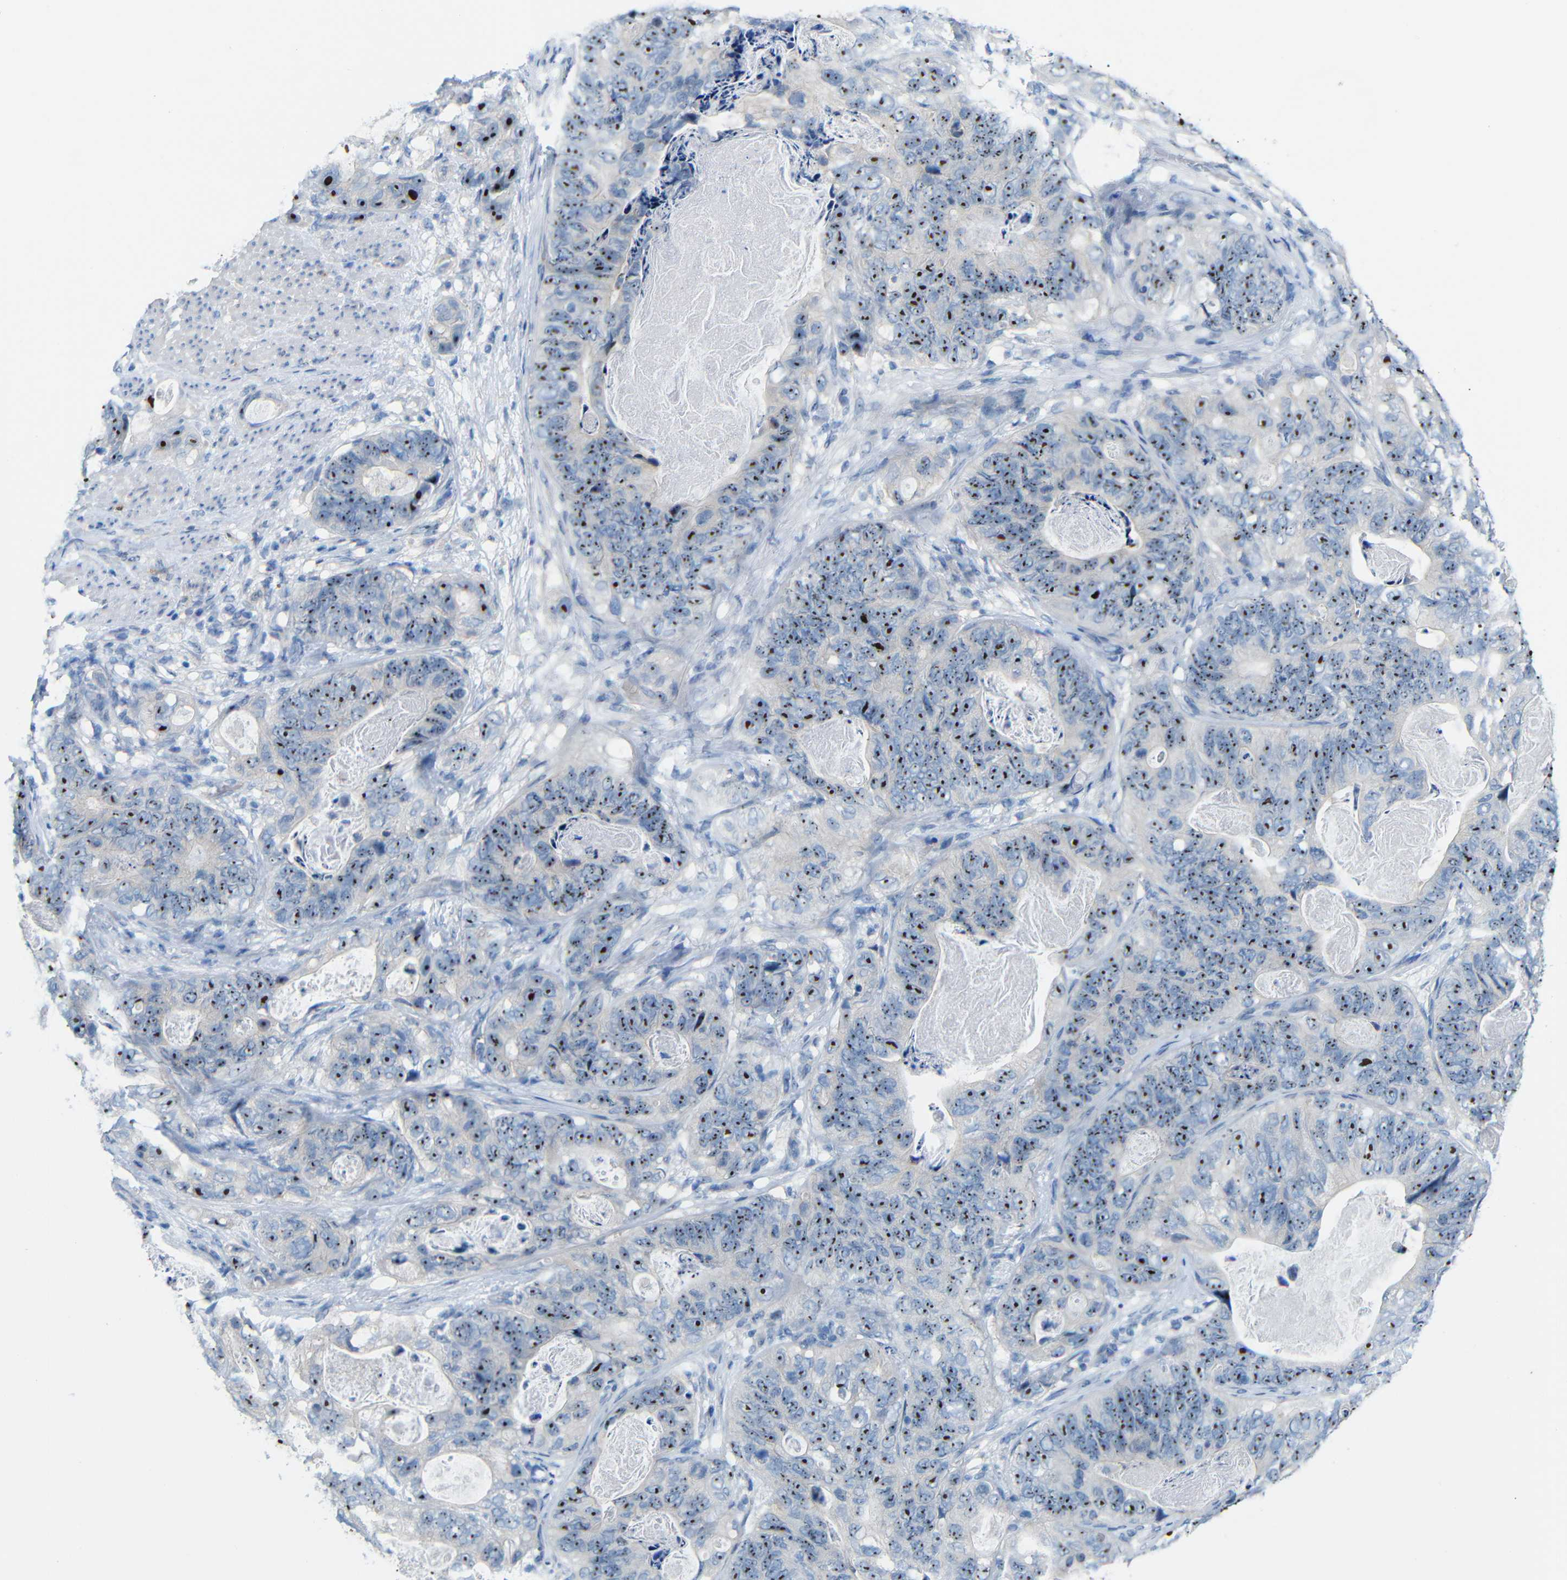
{"staining": {"intensity": "strong", "quantity": ">75%", "location": "nuclear"}, "tissue": "stomach cancer", "cell_type": "Tumor cells", "image_type": "cancer", "snomed": [{"axis": "morphology", "description": "Adenocarcinoma, NOS"}, {"axis": "topography", "description": "Stomach"}], "caption": "High-power microscopy captured an immunohistochemistry (IHC) image of adenocarcinoma (stomach), revealing strong nuclear staining in approximately >75% of tumor cells.", "gene": "C1orf210", "patient": {"sex": "female", "age": 89}}